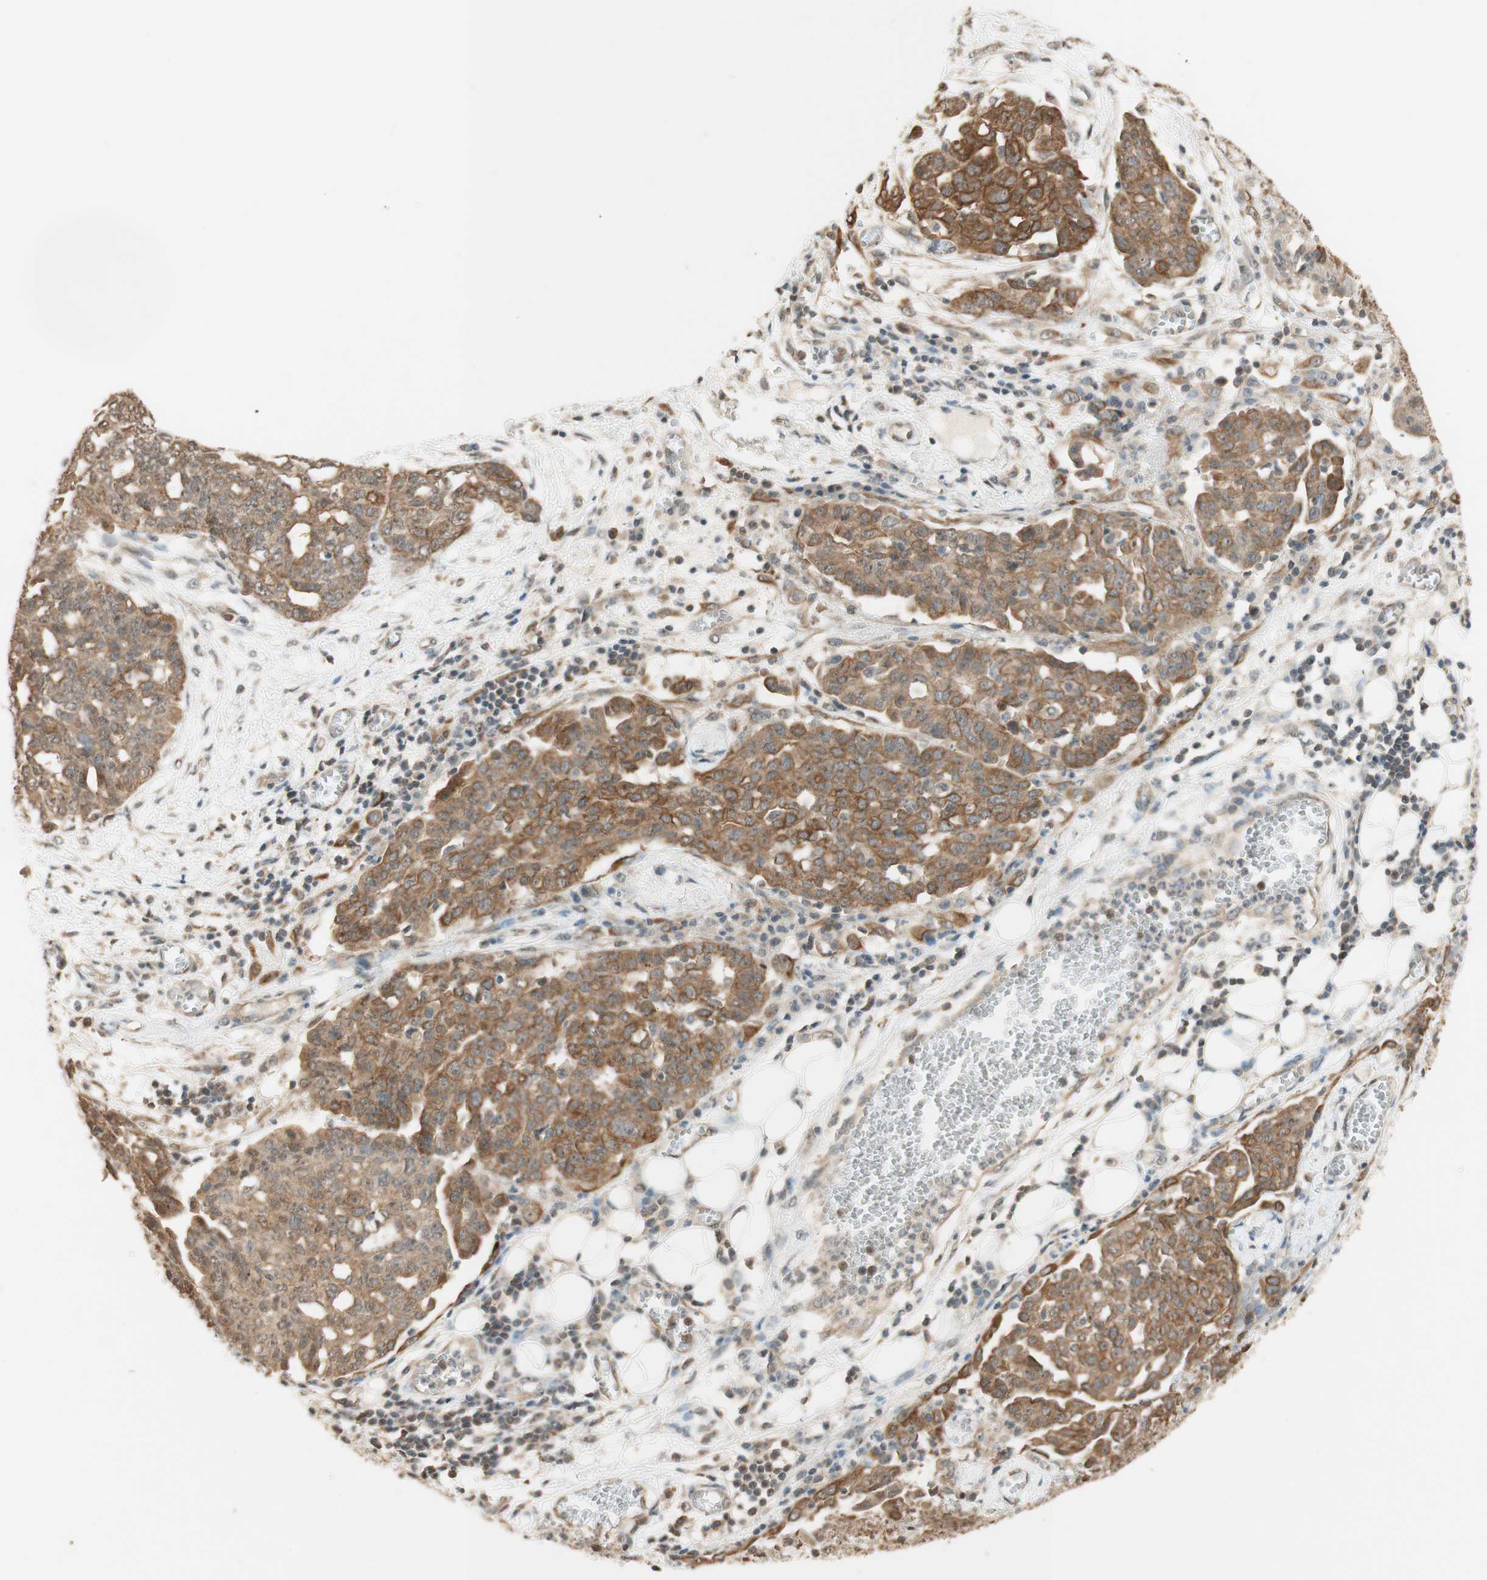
{"staining": {"intensity": "moderate", "quantity": ">75%", "location": "cytoplasmic/membranous"}, "tissue": "ovarian cancer", "cell_type": "Tumor cells", "image_type": "cancer", "snomed": [{"axis": "morphology", "description": "Cystadenocarcinoma, serous, NOS"}, {"axis": "topography", "description": "Soft tissue"}, {"axis": "topography", "description": "Ovary"}], "caption": "Immunohistochemistry histopathology image of human ovarian serous cystadenocarcinoma stained for a protein (brown), which displays medium levels of moderate cytoplasmic/membranous staining in approximately >75% of tumor cells.", "gene": "SPINT2", "patient": {"sex": "female", "age": 57}}